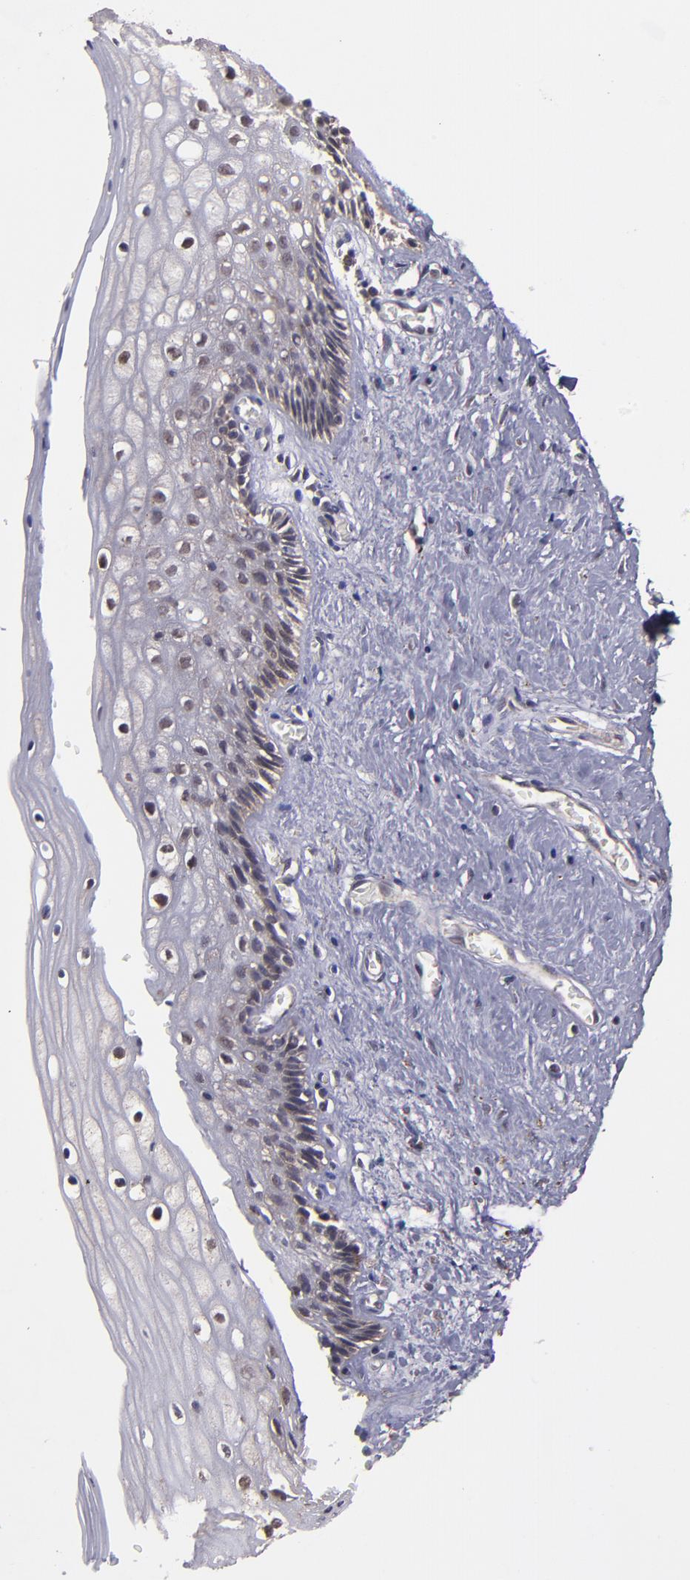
{"staining": {"intensity": "weak", "quantity": "<25%", "location": "cytoplasmic/membranous"}, "tissue": "vagina", "cell_type": "Squamous epithelial cells", "image_type": "normal", "snomed": [{"axis": "morphology", "description": "Normal tissue, NOS"}, {"axis": "topography", "description": "Vagina"}], "caption": "Immunohistochemistry photomicrograph of normal vagina stained for a protein (brown), which shows no expression in squamous epithelial cells.", "gene": "SIPA1L1", "patient": {"sex": "female", "age": 46}}